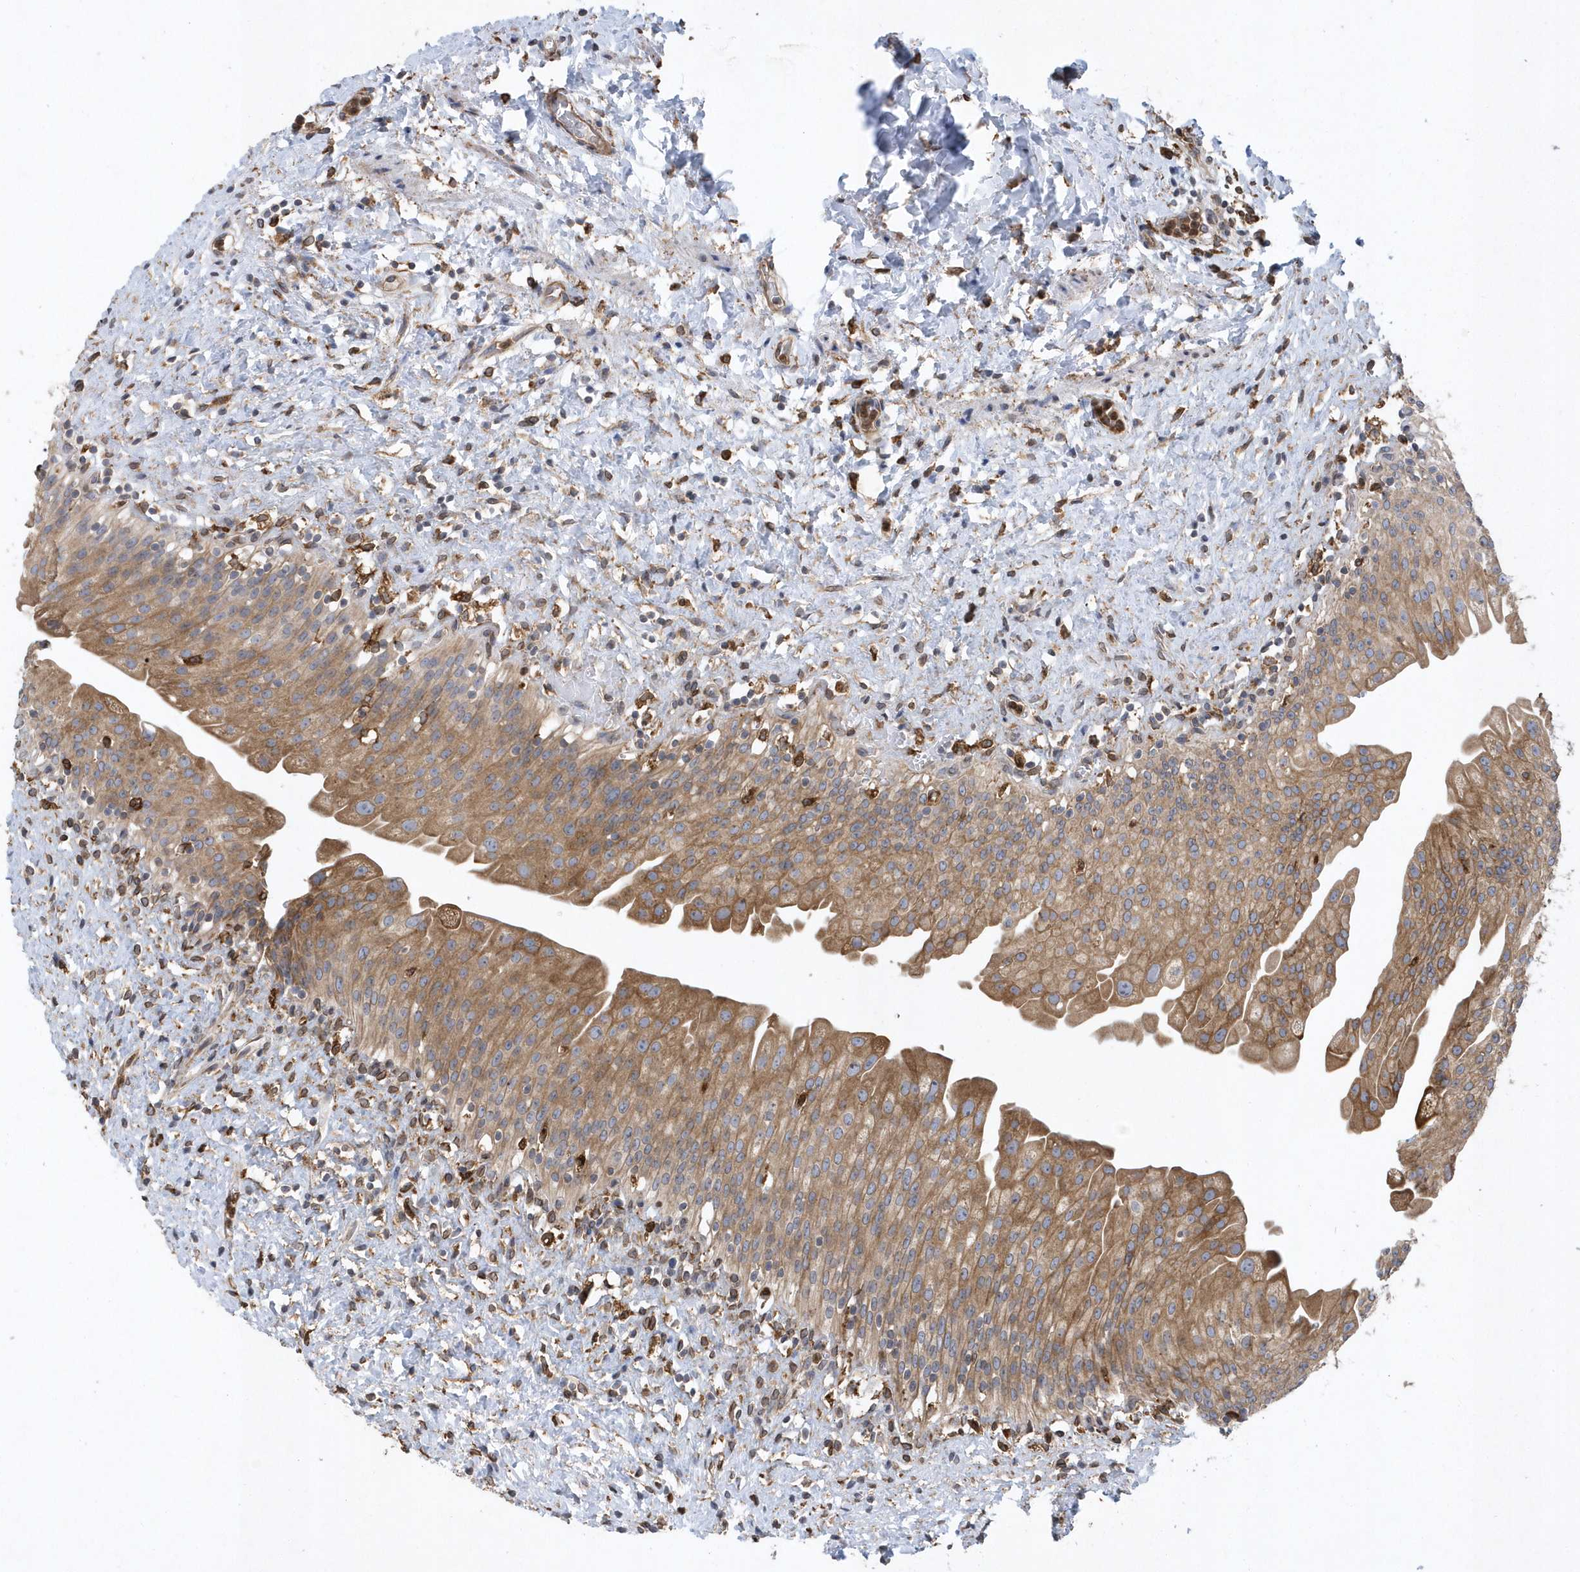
{"staining": {"intensity": "moderate", "quantity": ">75%", "location": "cytoplasmic/membranous"}, "tissue": "urinary bladder", "cell_type": "Urothelial cells", "image_type": "normal", "snomed": [{"axis": "morphology", "description": "Normal tissue, NOS"}, {"axis": "topography", "description": "Urinary bladder"}], "caption": "Protein expression analysis of unremarkable human urinary bladder reveals moderate cytoplasmic/membranous expression in about >75% of urothelial cells. The staining was performed using DAB to visualize the protein expression in brown, while the nuclei were stained in blue with hematoxylin (Magnification: 20x).", "gene": "VAMP7", "patient": {"sex": "female", "age": 27}}